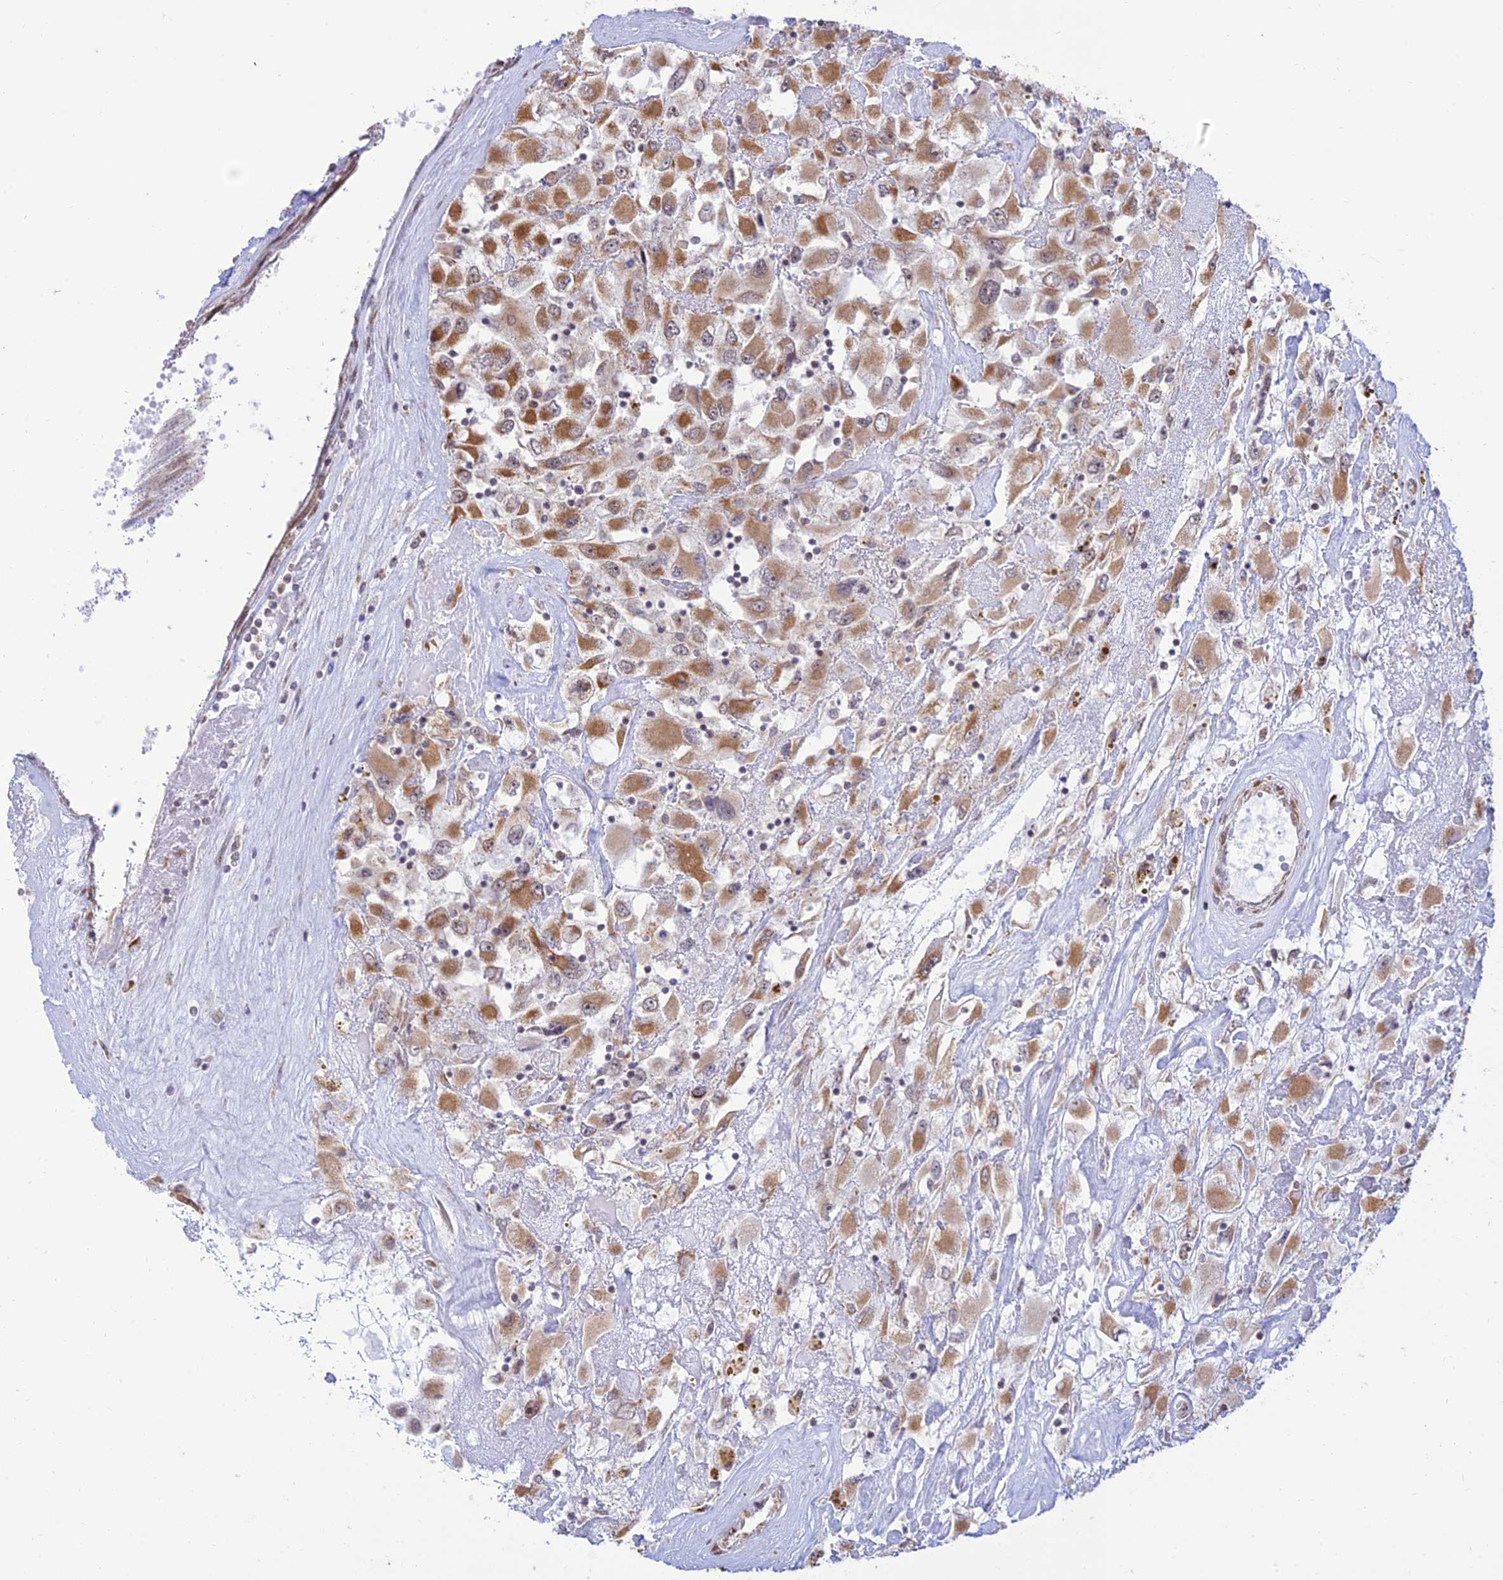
{"staining": {"intensity": "moderate", "quantity": ">75%", "location": "cytoplasmic/membranous"}, "tissue": "renal cancer", "cell_type": "Tumor cells", "image_type": "cancer", "snomed": [{"axis": "morphology", "description": "Adenocarcinoma, NOS"}, {"axis": "topography", "description": "Kidney"}], "caption": "Protein staining of renal adenocarcinoma tissue reveals moderate cytoplasmic/membranous positivity in approximately >75% of tumor cells.", "gene": "GOLGA3", "patient": {"sex": "female", "age": 52}}